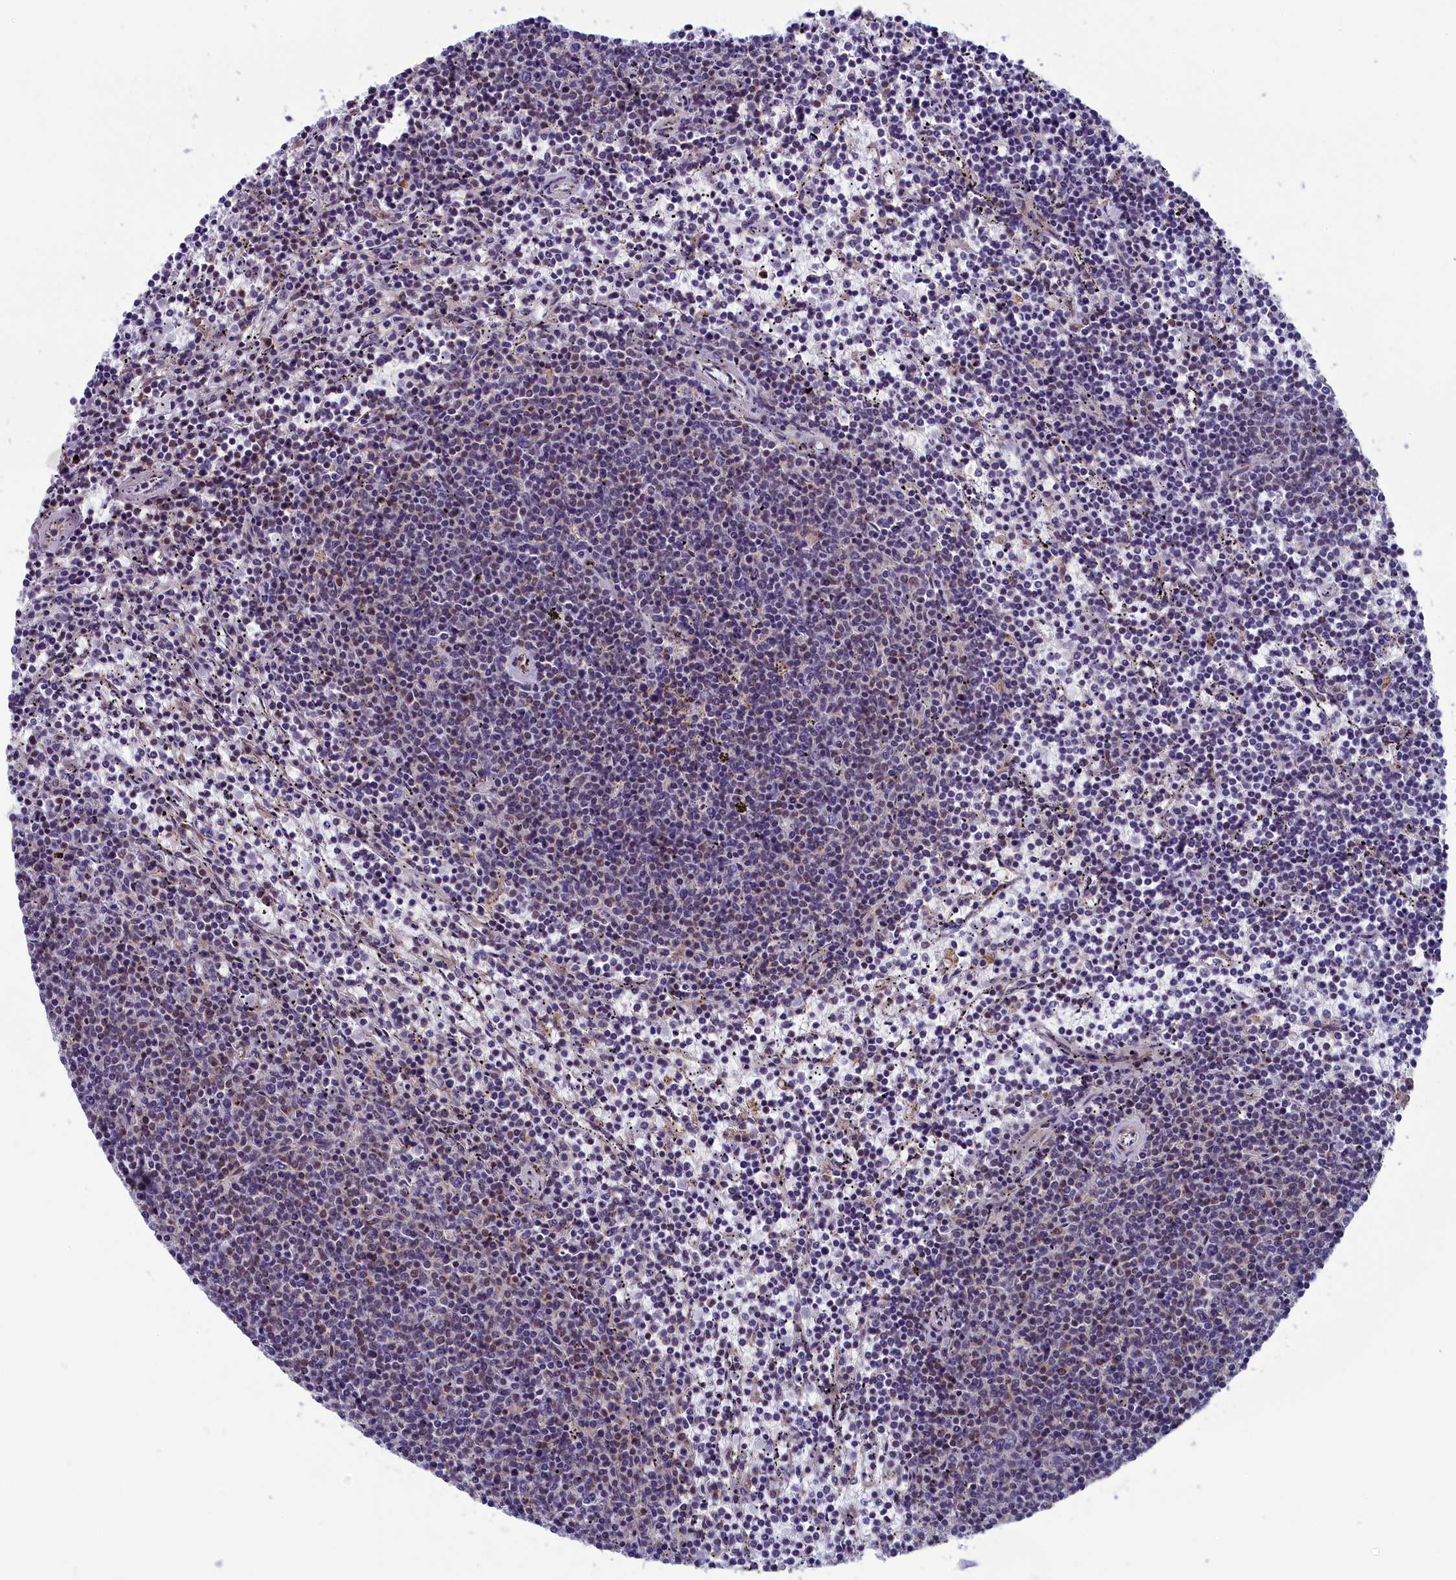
{"staining": {"intensity": "negative", "quantity": "none", "location": "none"}, "tissue": "lymphoma", "cell_type": "Tumor cells", "image_type": "cancer", "snomed": [{"axis": "morphology", "description": "Malignant lymphoma, non-Hodgkin's type, Low grade"}, {"axis": "topography", "description": "Spleen"}], "caption": "Lymphoma was stained to show a protein in brown. There is no significant positivity in tumor cells.", "gene": "CNEP1R1", "patient": {"sex": "female", "age": 50}}